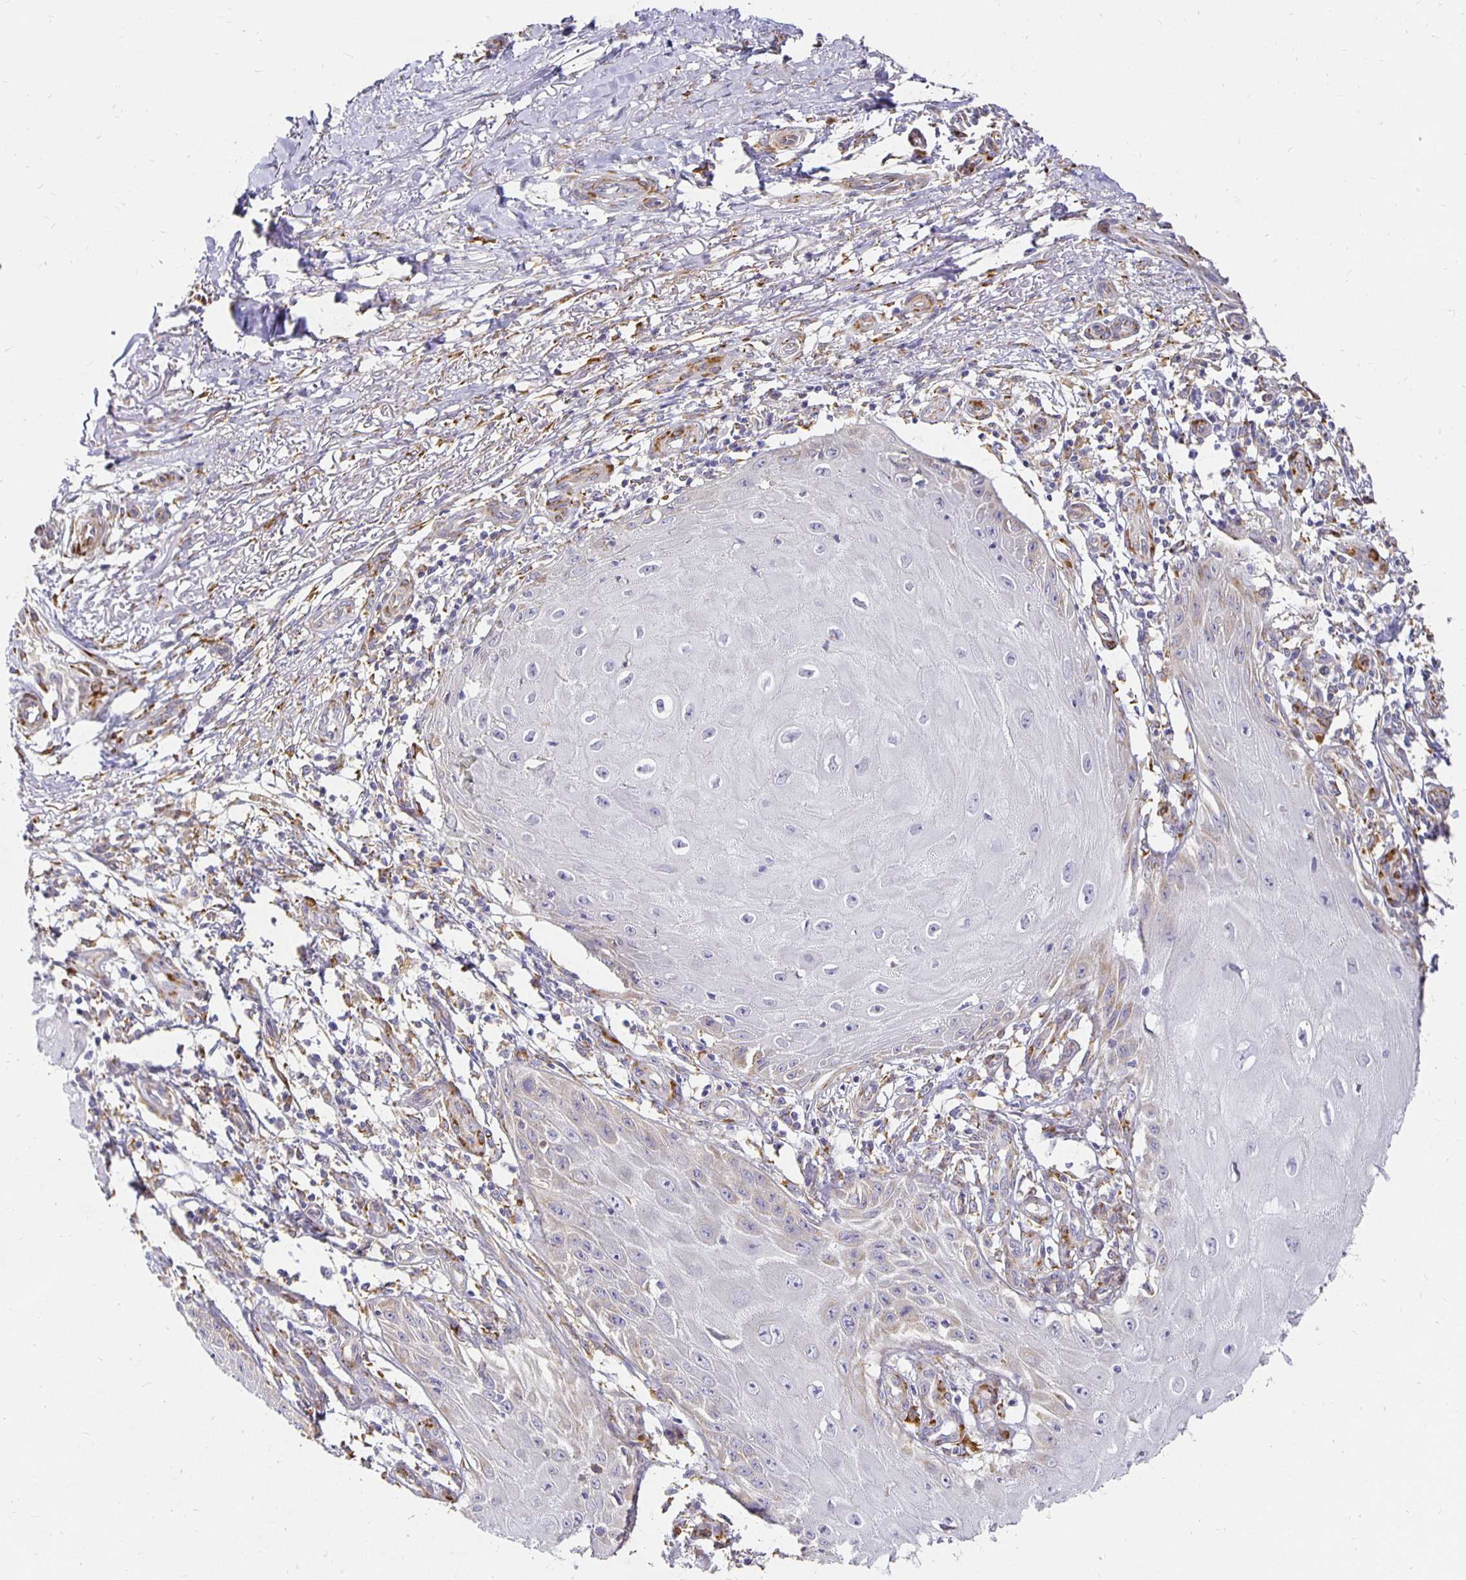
{"staining": {"intensity": "negative", "quantity": "none", "location": "none"}, "tissue": "skin cancer", "cell_type": "Tumor cells", "image_type": "cancer", "snomed": [{"axis": "morphology", "description": "Squamous cell carcinoma, NOS"}, {"axis": "topography", "description": "Skin"}], "caption": "Tumor cells are negative for brown protein staining in skin squamous cell carcinoma.", "gene": "PLOD1", "patient": {"sex": "female", "age": 77}}